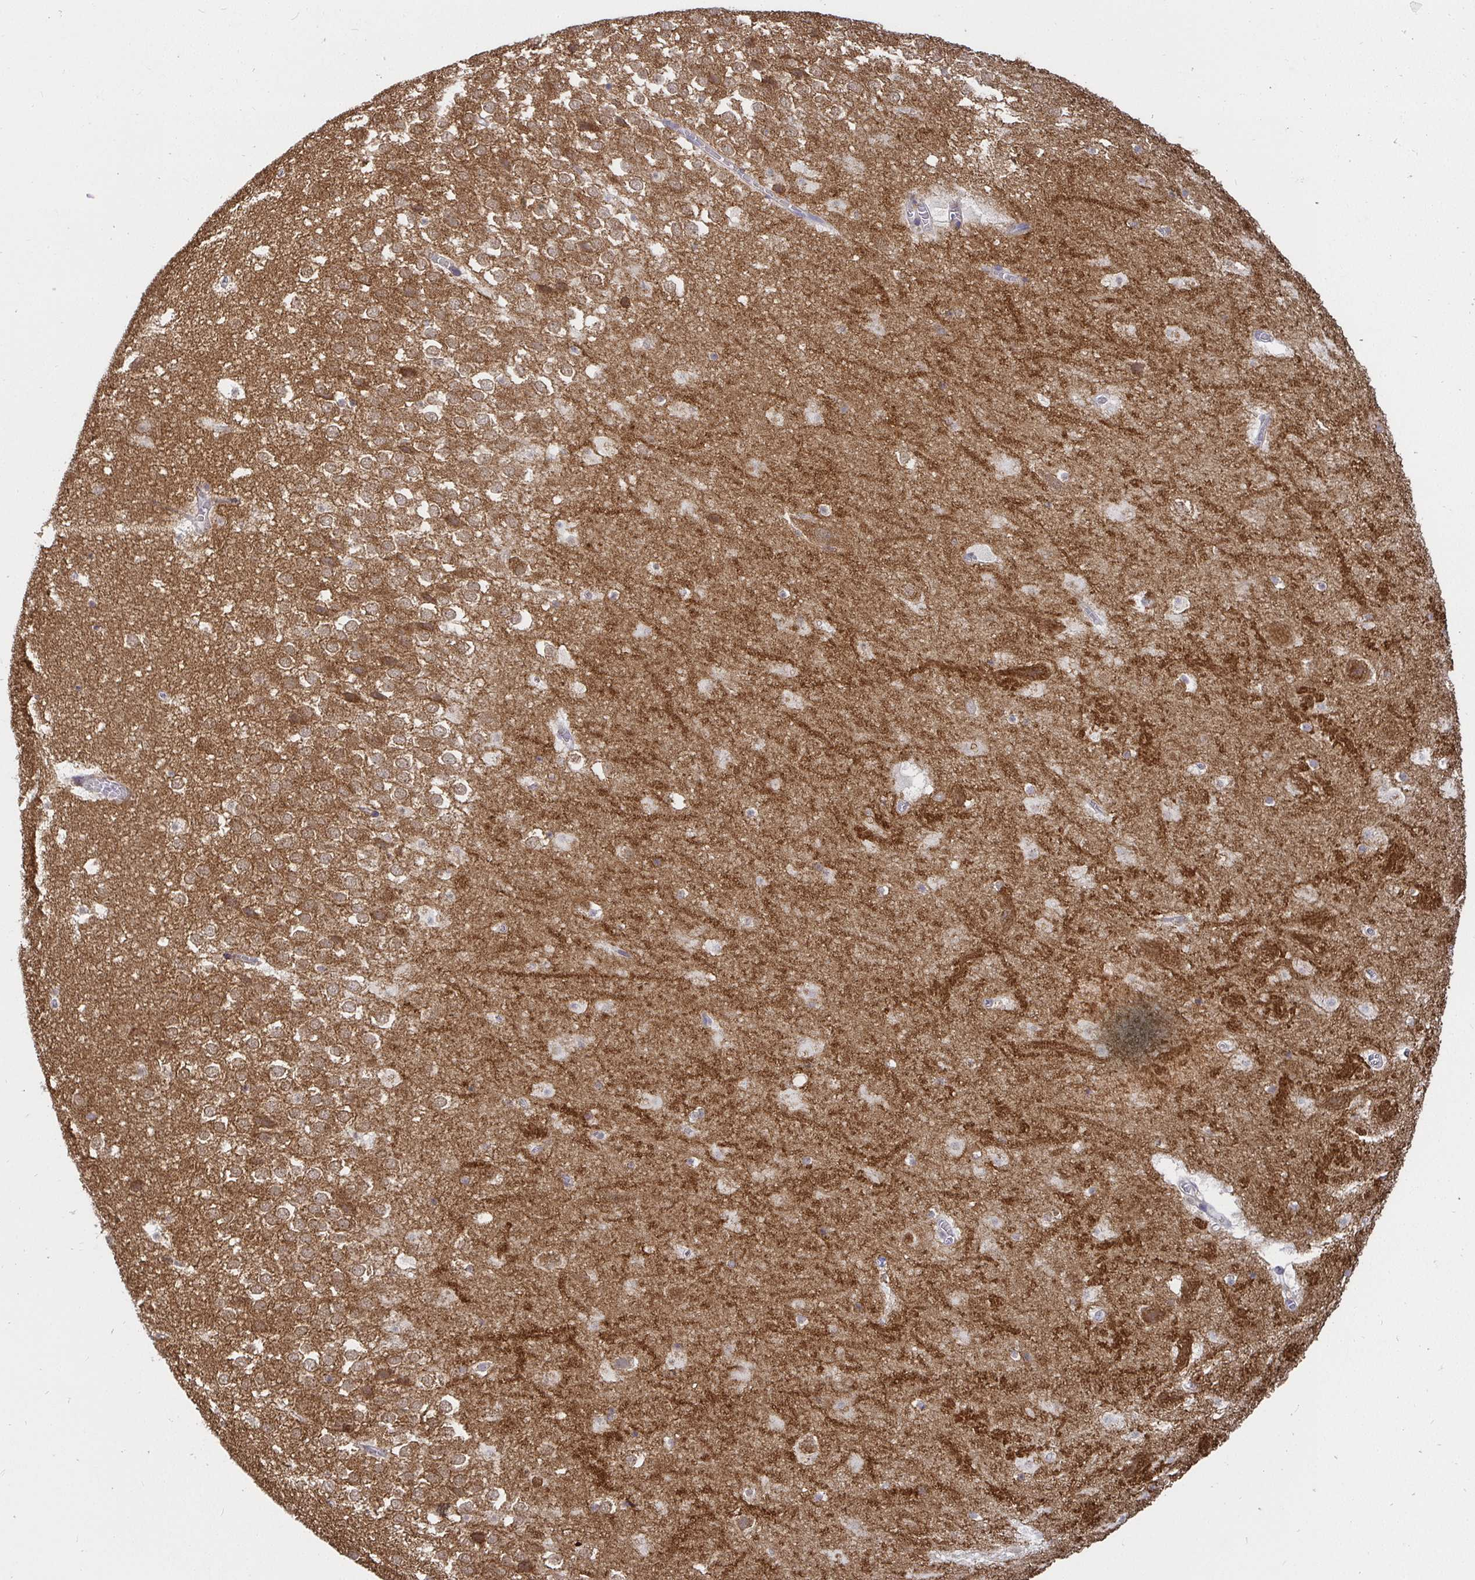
{"staining": {"intensity": "negative", "quantity": "none", "location": "none"}, "tissue": "hippocampus", "cell_type": "Glial cells", "image_type": "normal", "snomed": [{"axis": "morphology", "description": "Normal tissue, NOS"}, {"axis": "topography", "description": "Hippocampus"}], "caption": "A photomicrograph of human hippocampus is negative for staining in glial cells. The staining was performed using DAB to visualize the protein expression in brown, while the nuclei were stained in blue with hematoxylin (Magnification: 20x).", "gene": "ATP6V1F", "patient": {"sex": "female", "age": 42}}